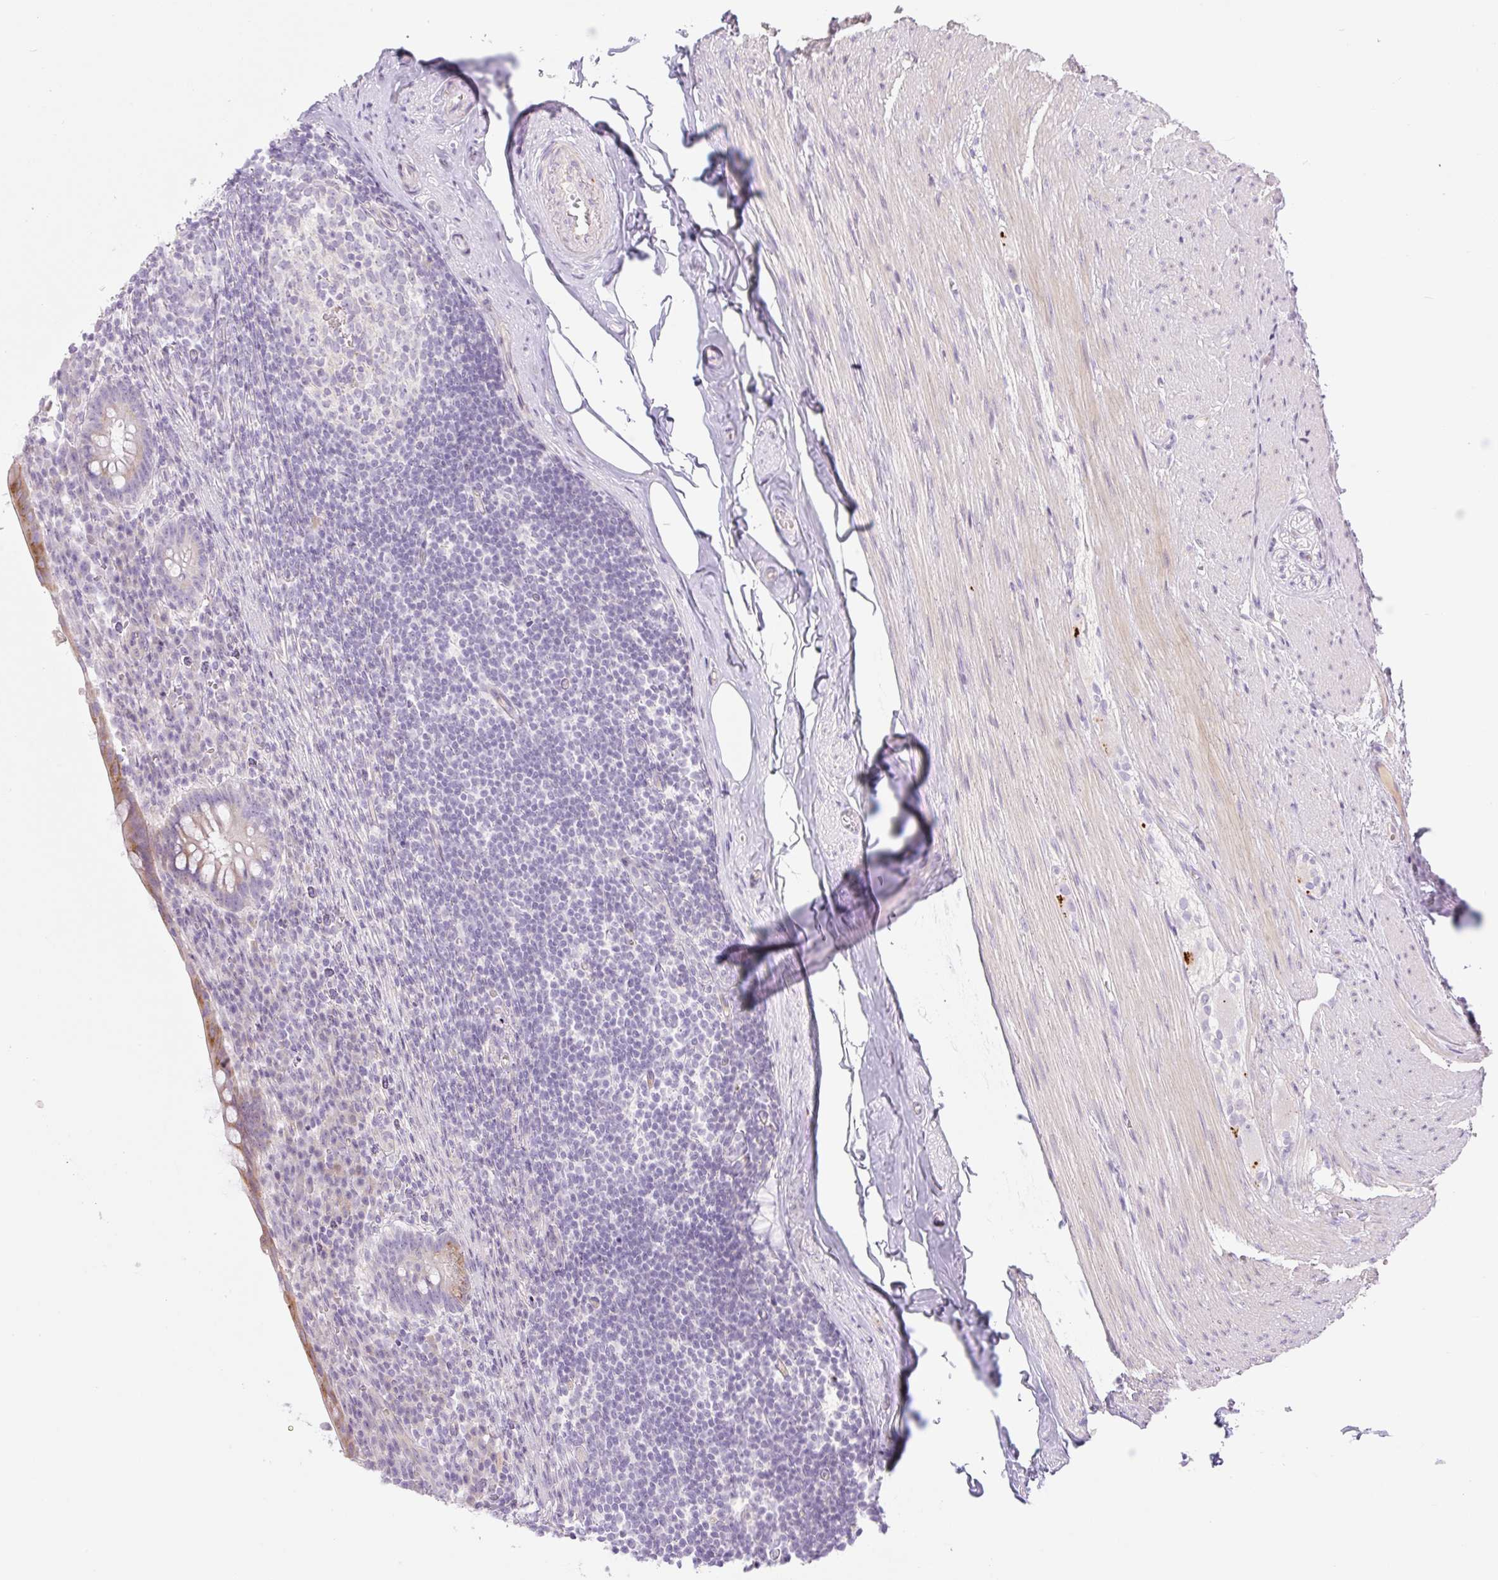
{"staining": {"intensity": "strong", "quantity": "<25%", "location": "cytoplasmic/membranous"}, "tissue": "appendix", "cell_type": "Glandular cells", "image_type": "normal", "snomed": [{"axis": "morphology", "description": "Normal tissue, NOS"}, {"axis": "topography", "description": "Appendix"}], "caption": "Immunohistochemistry (DAB (3,3'-diaminobenzidine)) staining of unremarkable human appendix demonstrates strong cytoplasmic/membranous protein positivity in approximately <25% of glandular cells.", "gene": "MIA2", "patient": {"sex": "female", "age": 56}}